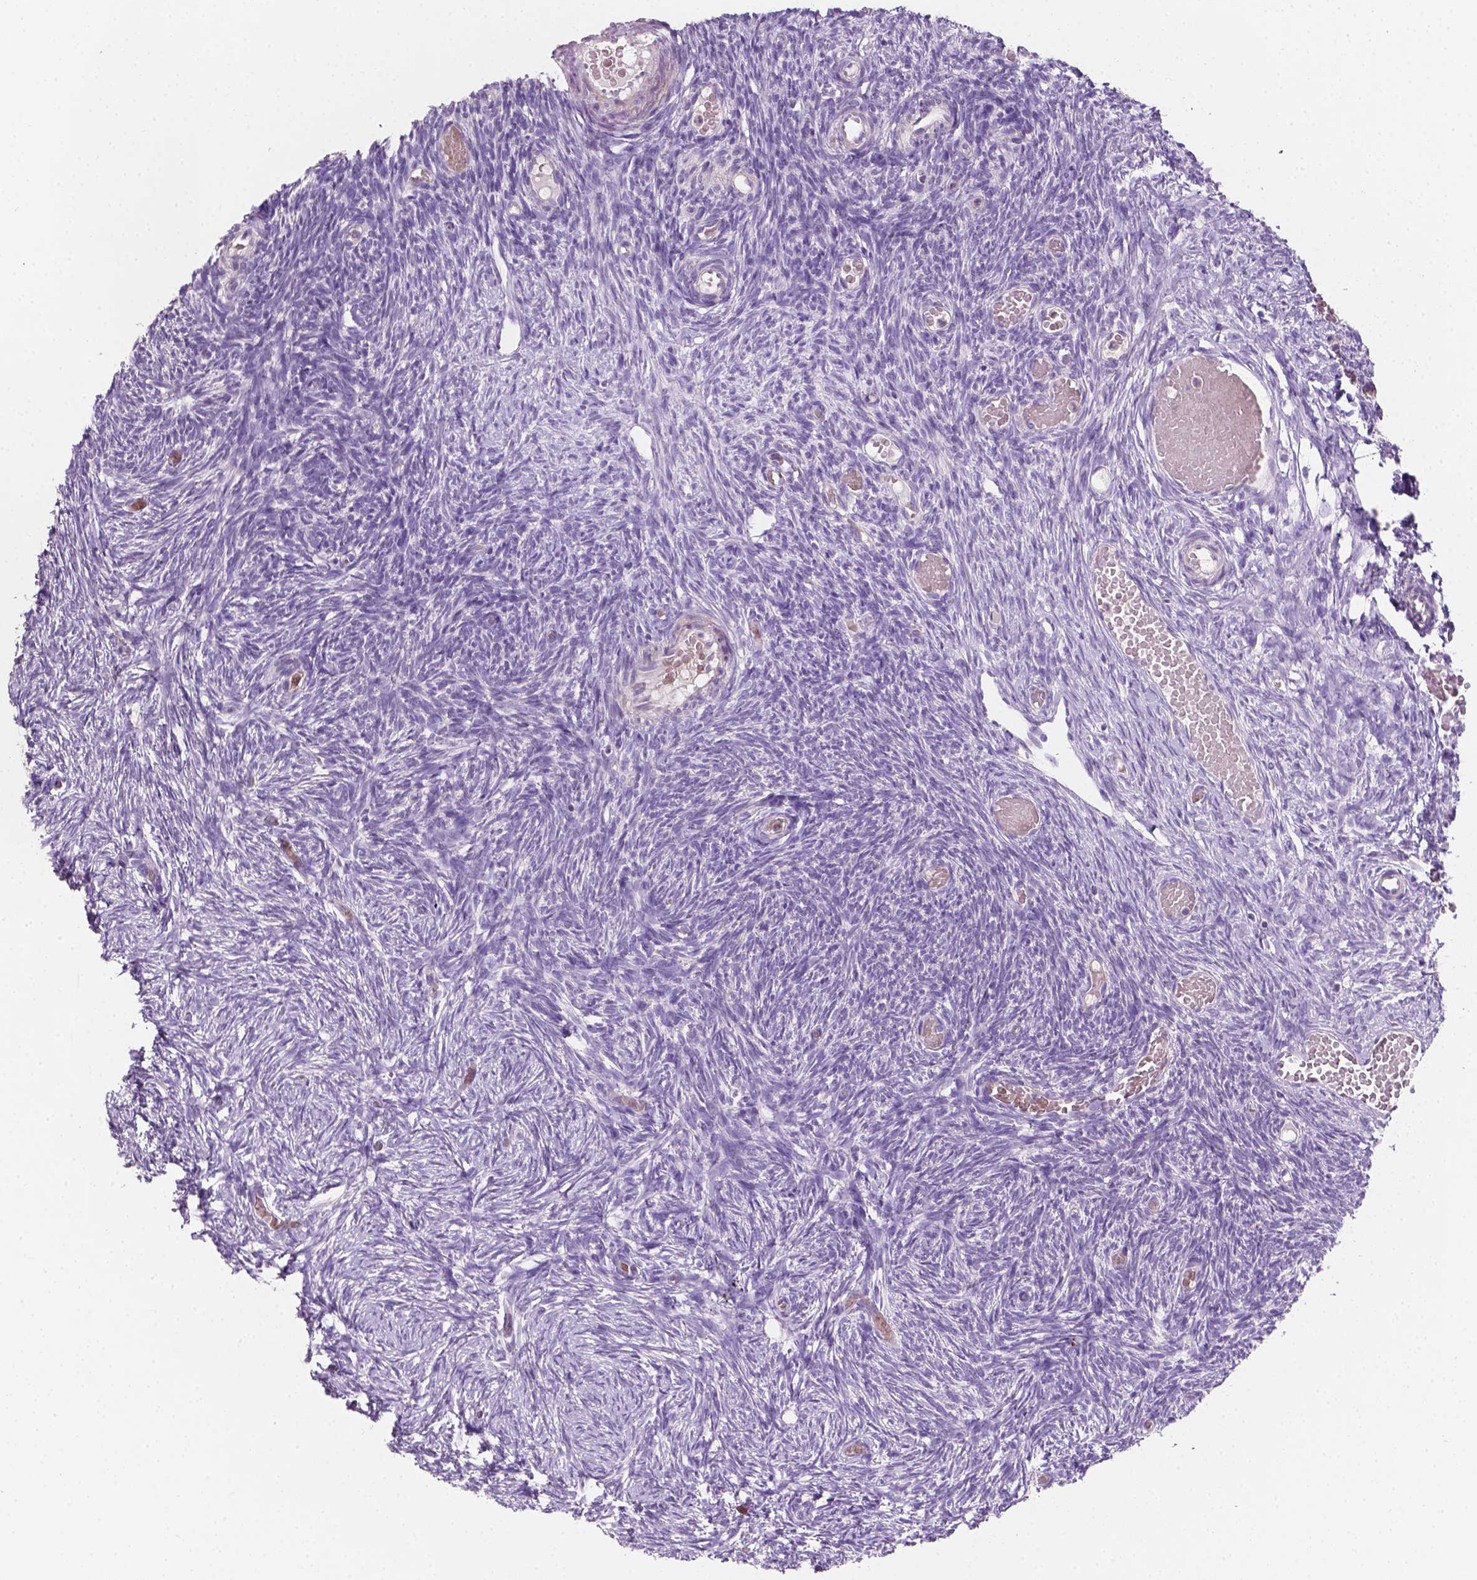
{"staining": {"intensity": "negative", "quantity": "none", "location": "none"}, "tissue": "ovary", "cell_type": "Ovarian stroma cells", "image_type": "normal", "snomed": [{"axis": "morphology", "description": "Normal tissue, NOS"}, {"axis": "topography", "description": "Ovary"}], "caption": "Immunohistochemical staining of unremarkable human ovary displays no significant positivity in ovarian stroma cells. (Immunohistochemistry, brightfield microscopy, high magnification).", "gene": "EGFR", "patient": {"sex": "female", "age": 39}}